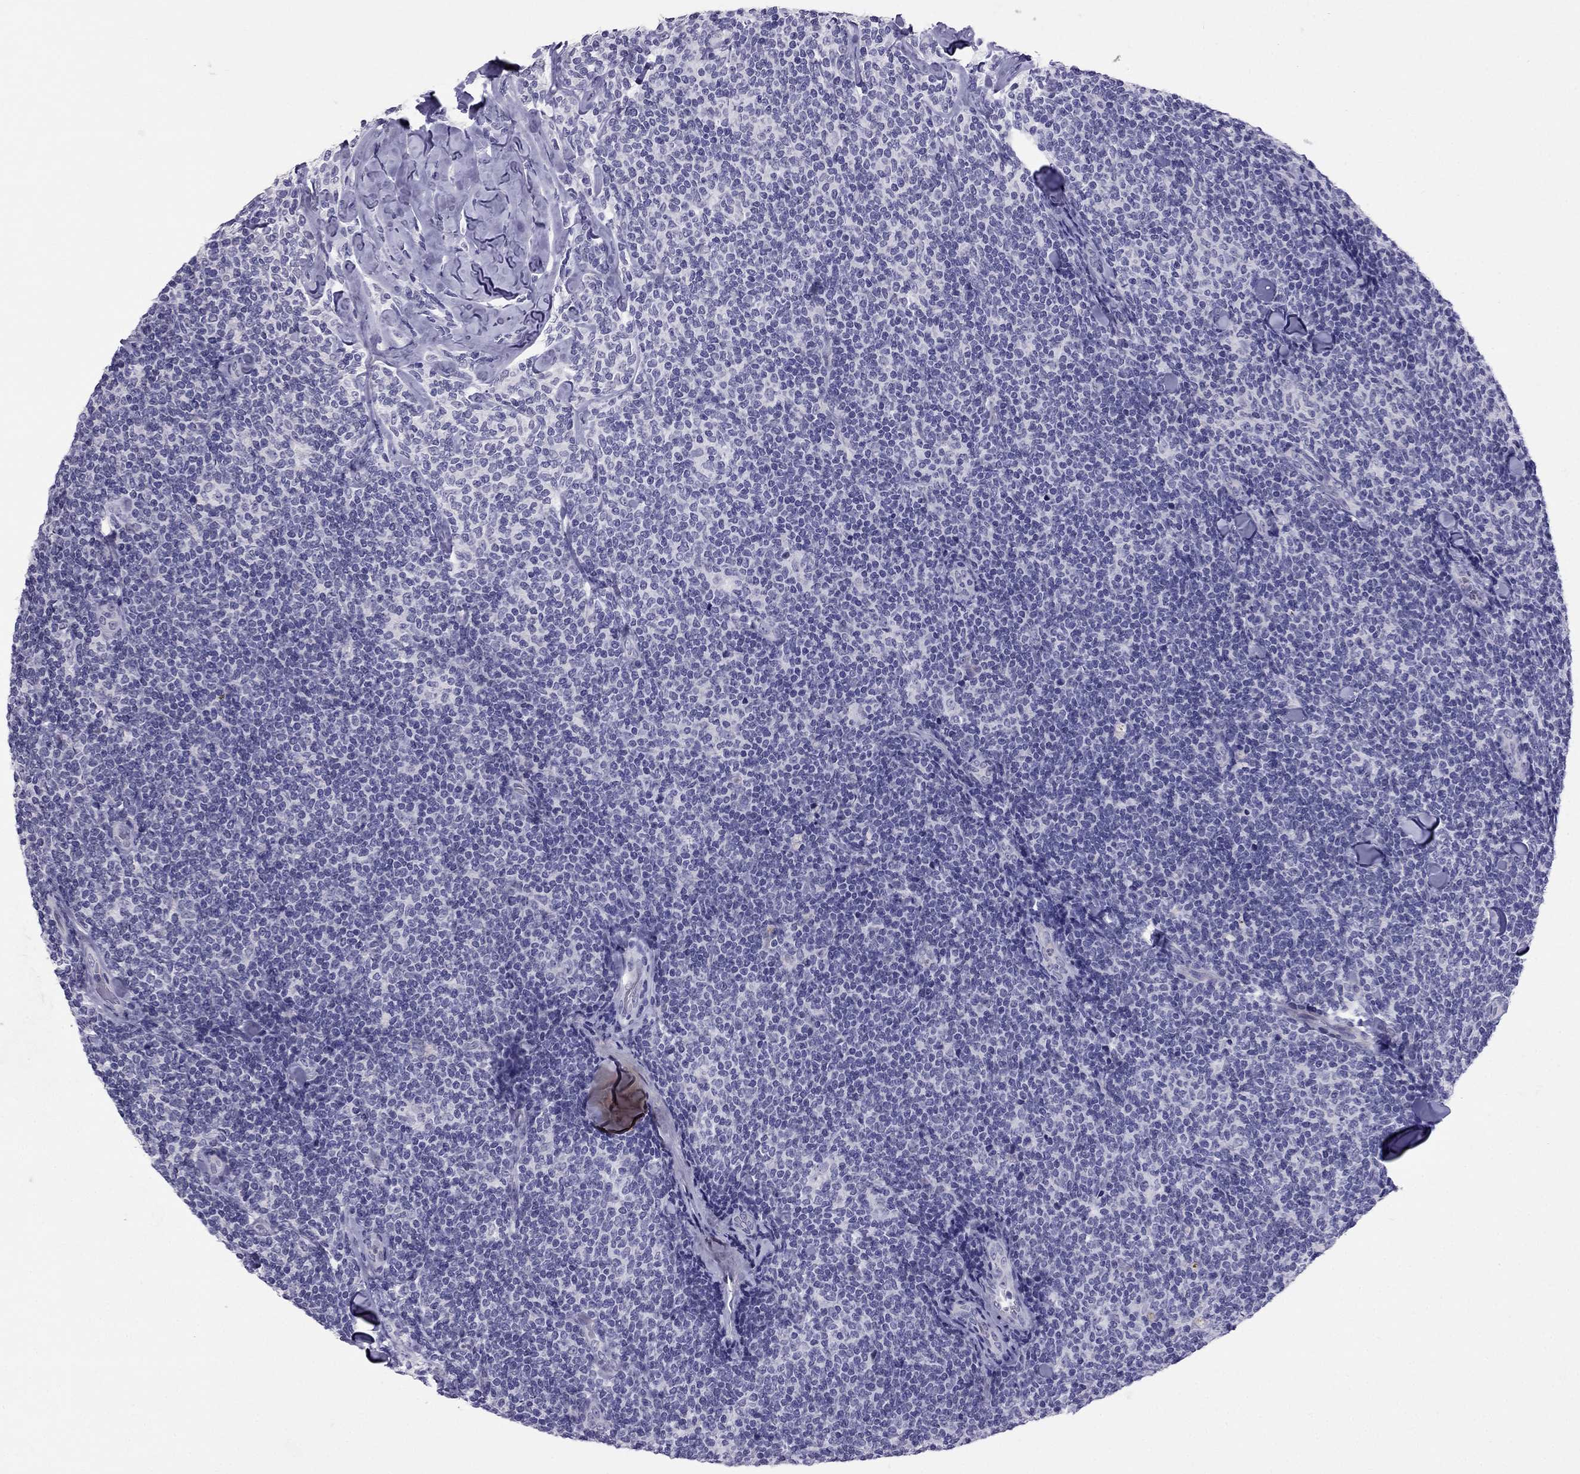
{"staining": {"intensity": "negative", "quantity": "none", "location": "none"}, "tissue": "lymphoma", "cell_type": "Tumor cells", "image_type": "cancer", "snomed": [{"axis": "morphology", "description": "Malignant lymphoma, non-Hodgkin's type, Low grade"}, {"axis": "topography", "description": "Lymph node"}], "caption": "IHC photomicrograph of lymphoma stained for a protein (brown), which shows no expression in tumor cells.", "gene": "CROCC2", "patient": {"sex": "female", "age": 56}}